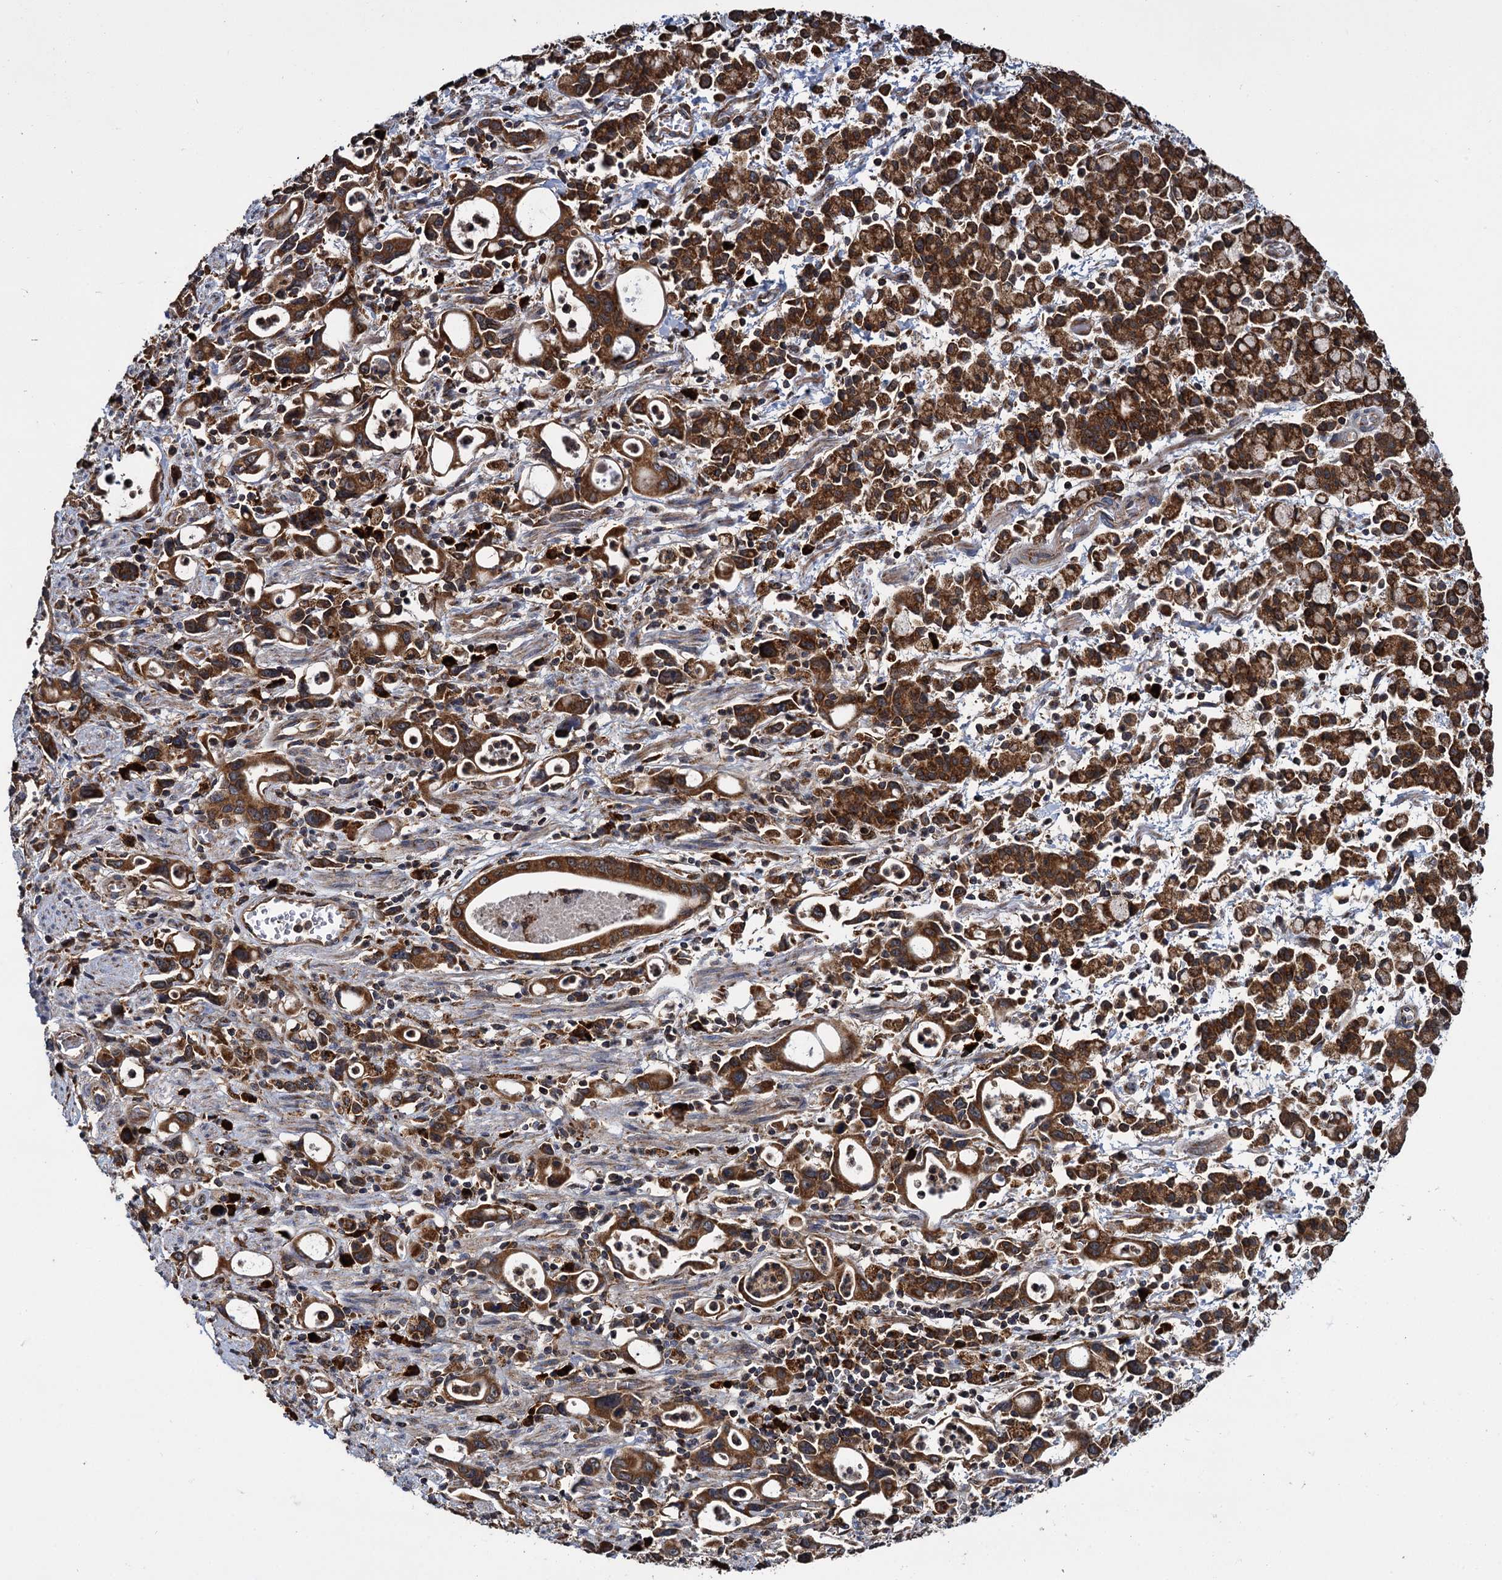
{"staining": {"intensity": "strong", "quantity": ">75%", "location": "cytoplasmic/membranous"}, "tissue": "stomach cancer", "cell_type": "Tumor cells", "image_type": "cancer", "snomed": [{"axis": "morphology", "description": "Adenocarcinoma, NOS"}, {"axis": "topography", "description": "Stomach, lower"}], "caption": "A photomicrograph of human stomach cancer stained for a protein displays strong cytoplasmic/membranous brown staining in tumor cells.", "gene": "UFM1", "patient": {"sex": "female", "age": 43}}